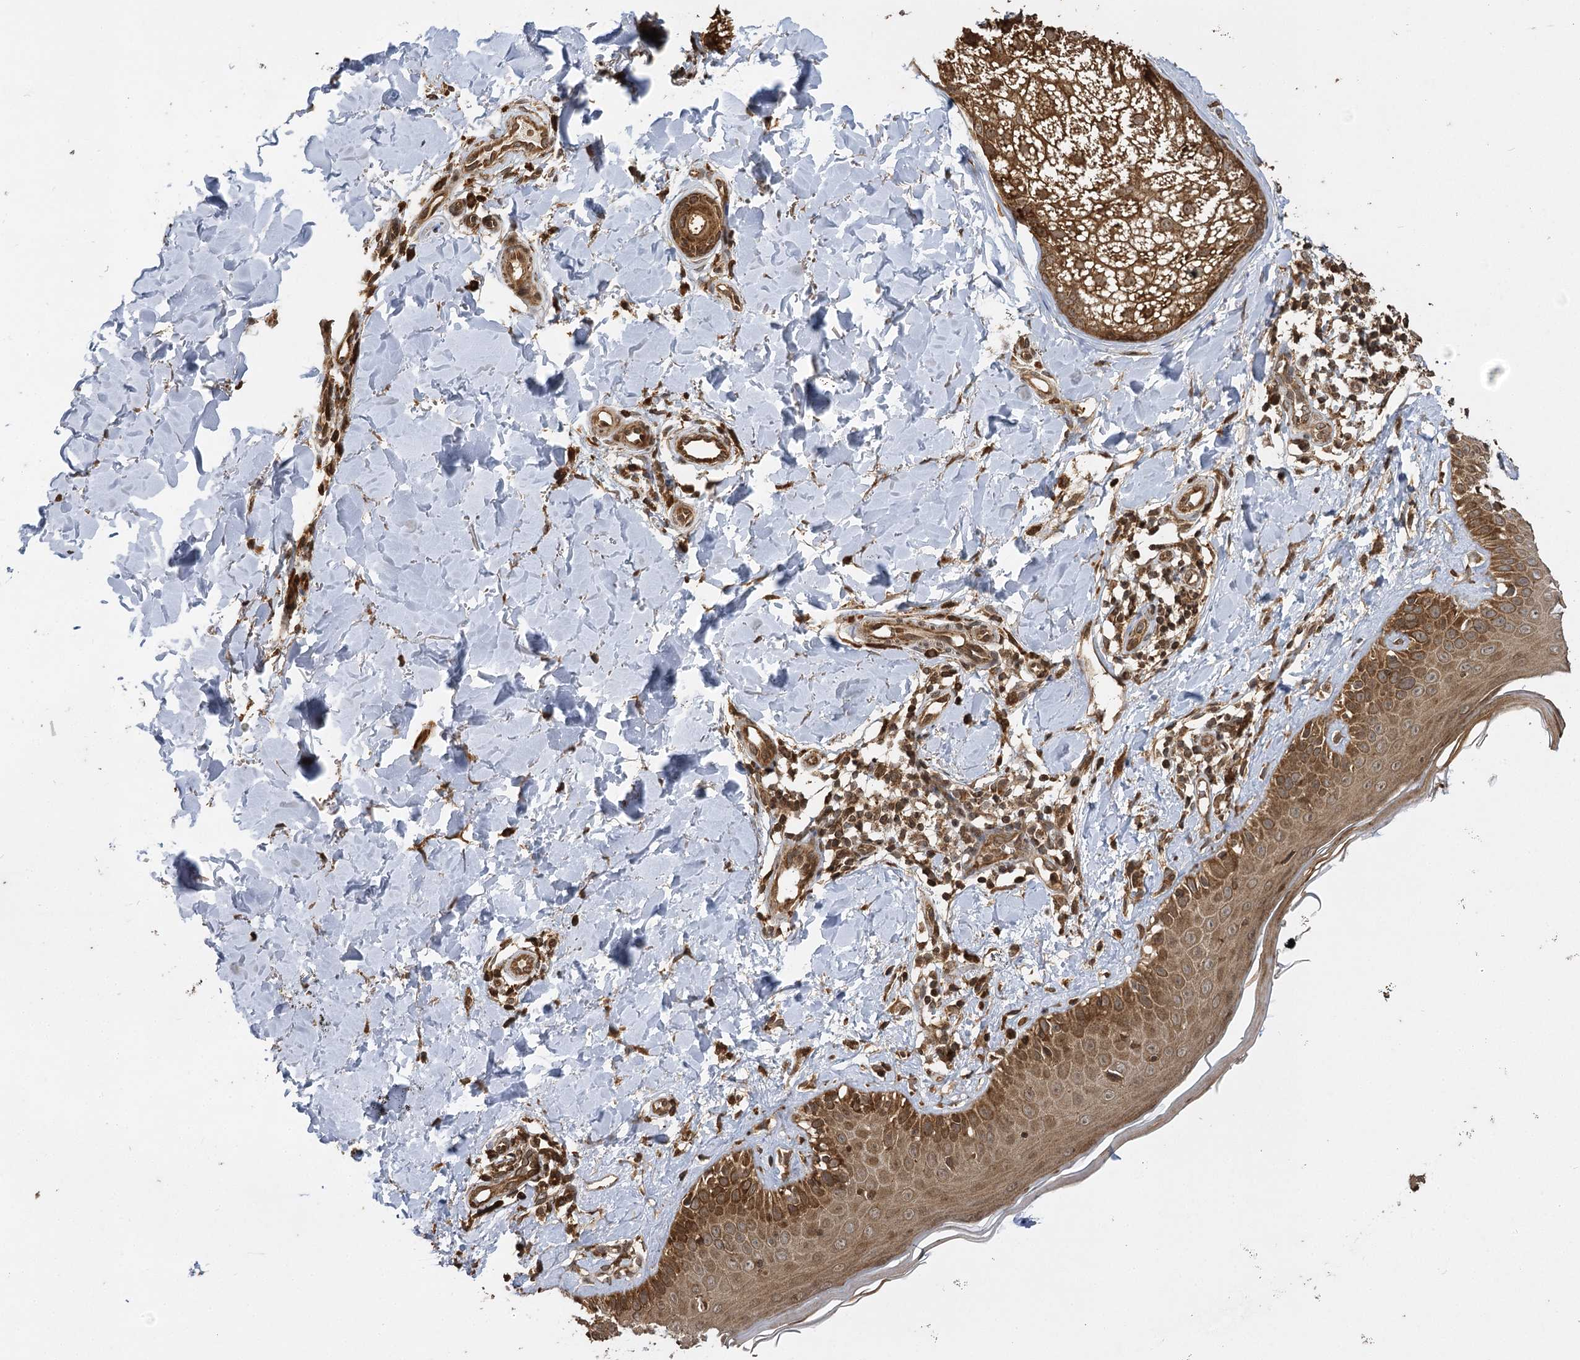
{"staining": {"intensity": "moderate", "quantity": ">75%", "location": "cytoplasmic/membranous"}, "tissue": "skin", "cell_type": "Fibroblasts", "image_type": "normal", "snomed": [{"axis": "morphology", "description": "Normal tissue, NOS"}, {"axis": "topography", "description": "Skin"}], "caption": "A high-resolution image shows IHC staining of unremarkable skin, which shows moderate cytoplasmic/membranous positivity in approximately >75% of fibroblasts.", "gene": "IL11RA", "patient": {"sex": "male", "age": 52}}